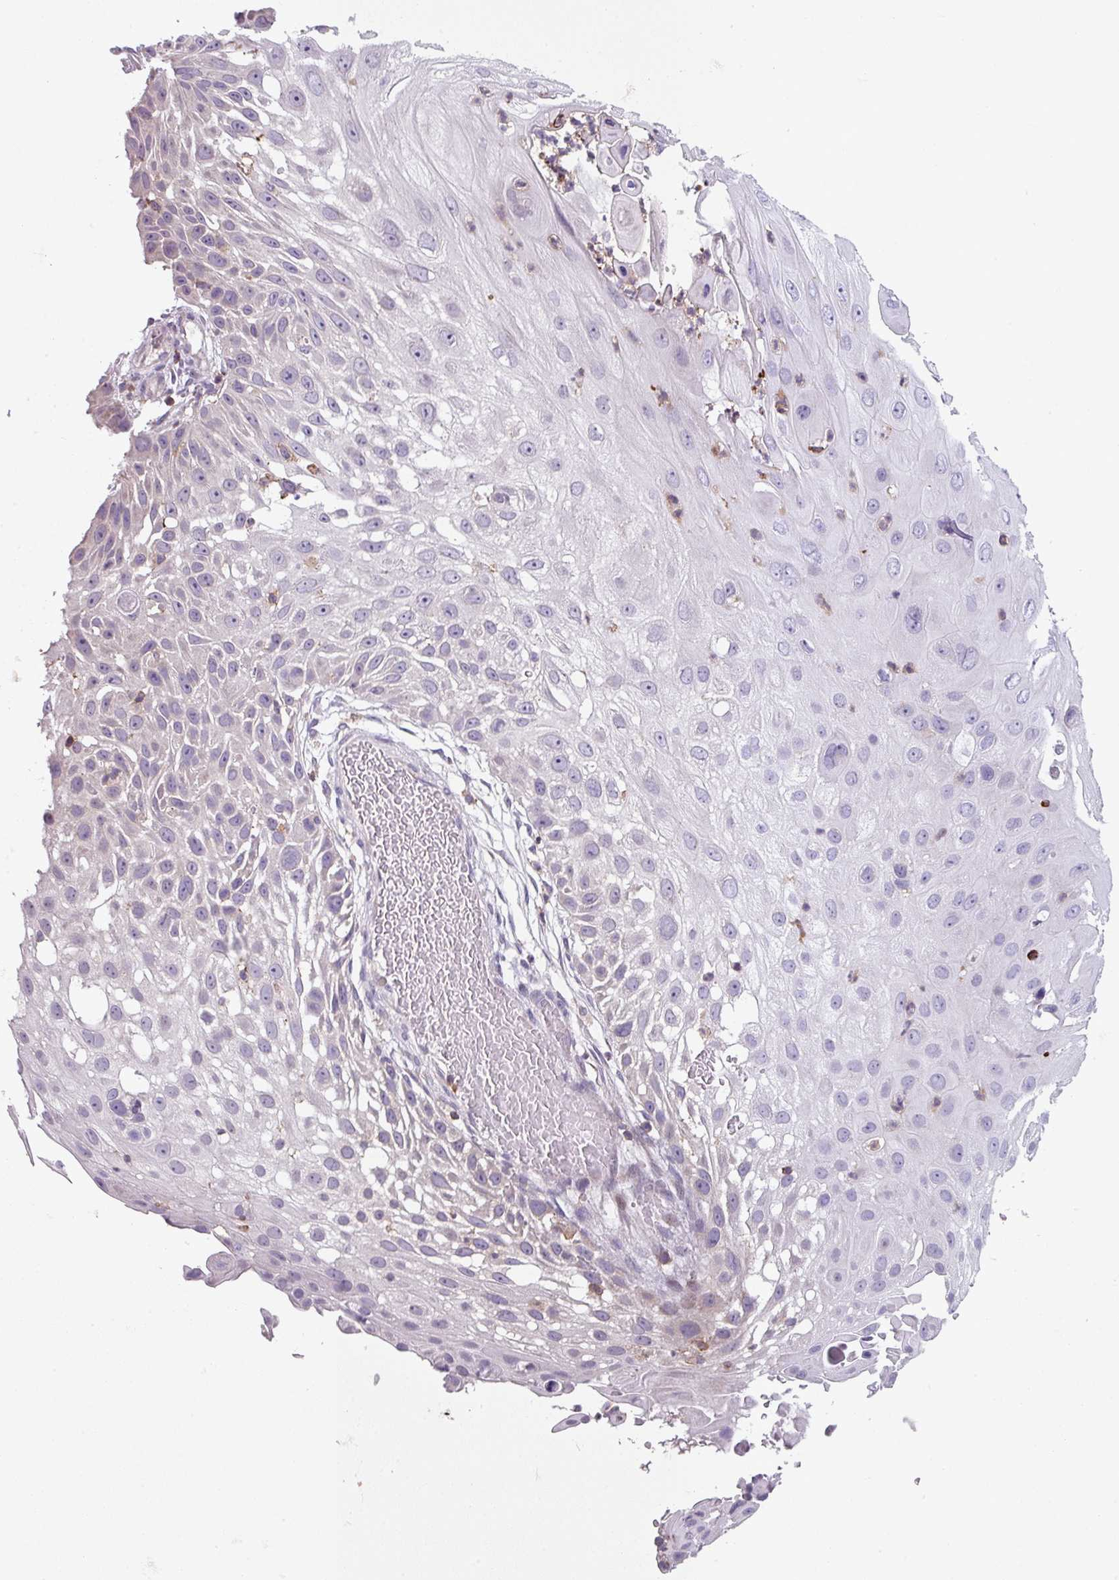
{"staining": {"intensity": "negative", "quantity": "none", "location": "none"}, "tissue": "skin cancer", "cell_type": "Tumor cells", "image_type": "cancer", "snomed": [{"axis": "morphology", "description": "Squamous cell carcinoma, NOS"}, {"axis": "topography", "description": "Skin"}], "caption": "Human skin squamous cell carcinoma stained for a protein using IHC displays no positivity in tumor cells.", "gene": "NEDD9", "patient": {"sex": "female", "age": 44}}